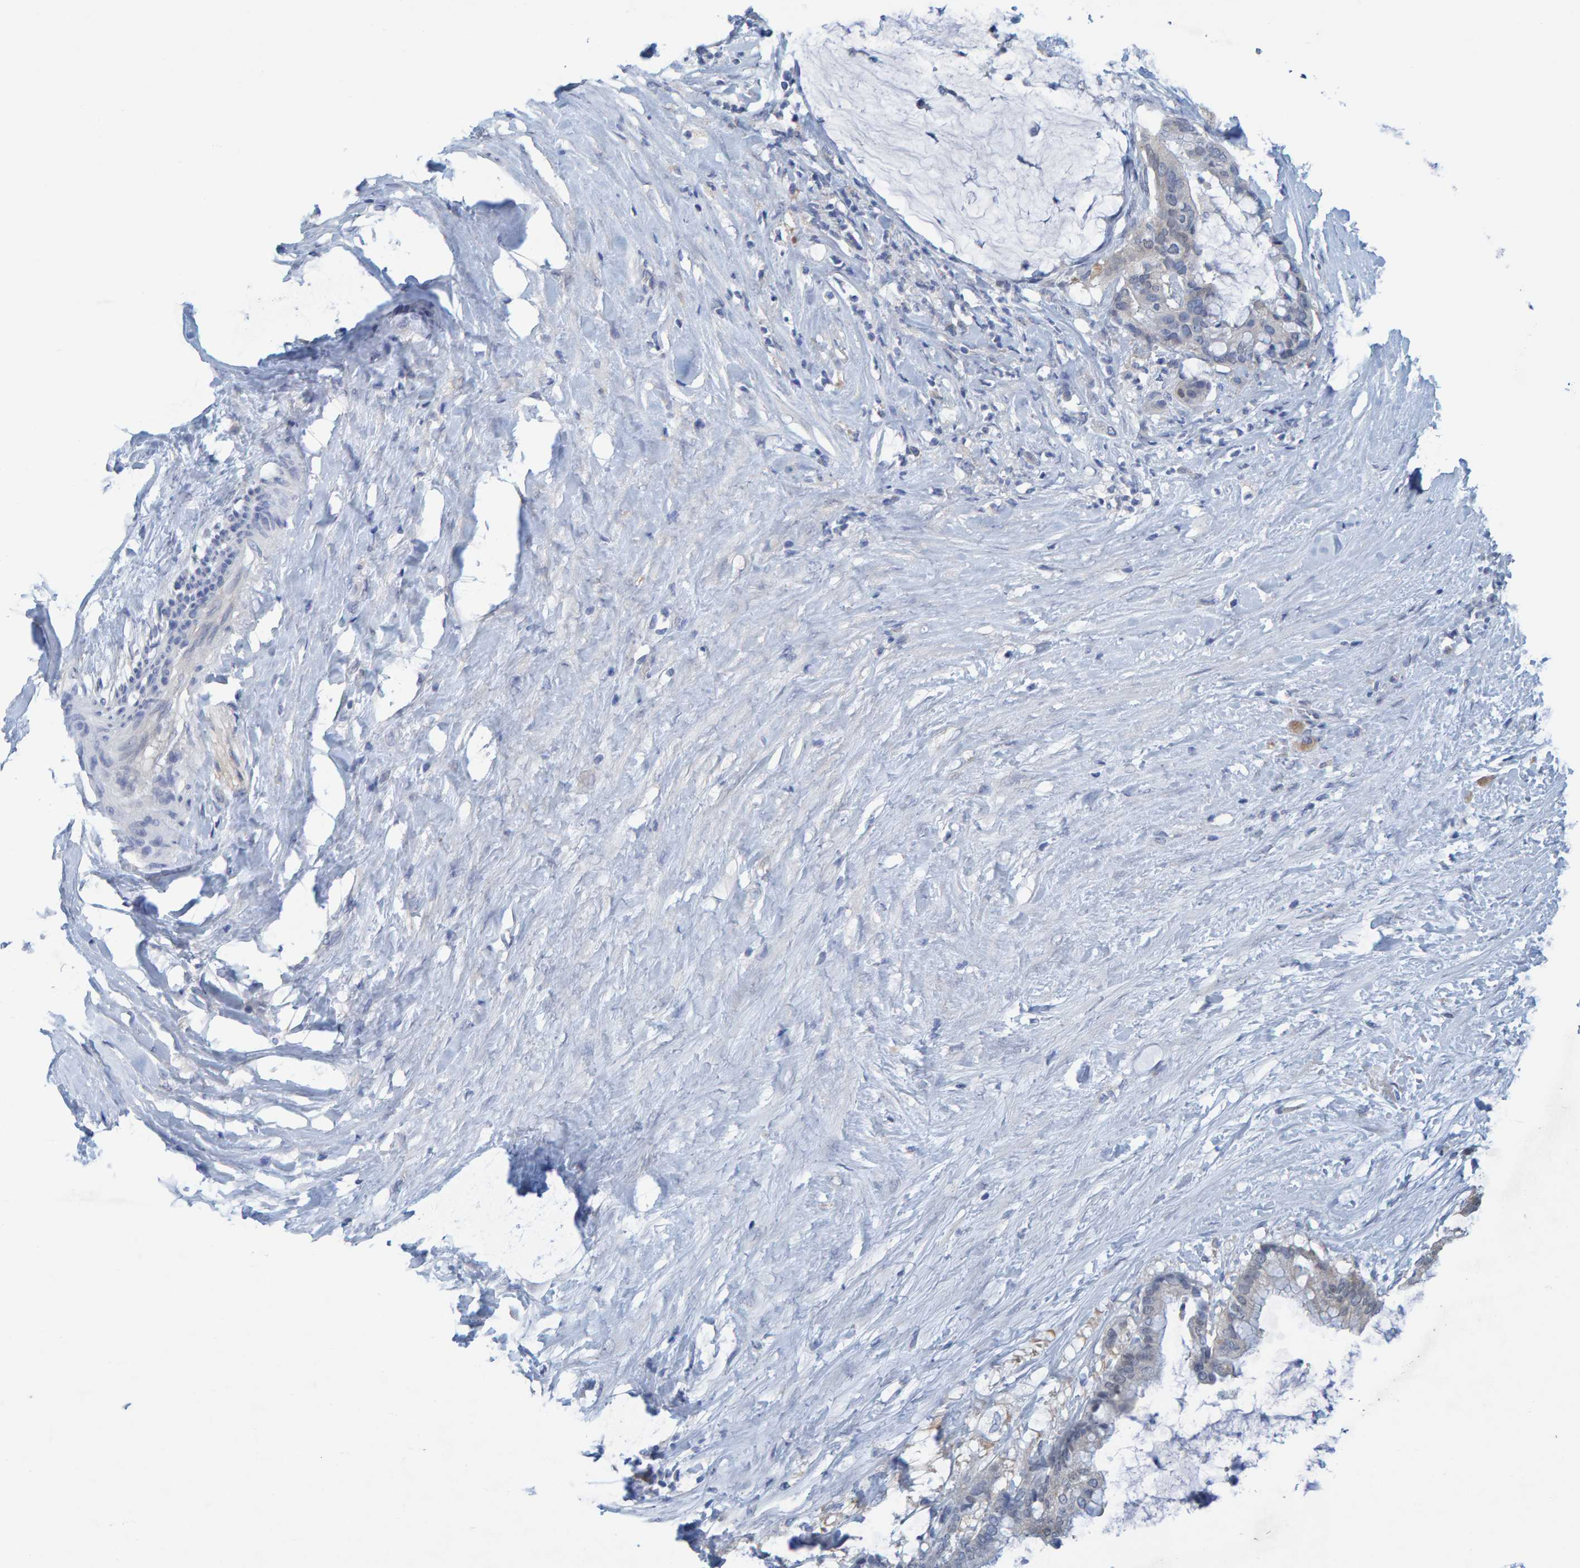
{"staining": {"intensity": "negative", "quantity": "none", "location": "none"}, "tissue": "pancreatic cancer", "cell_type": "Tumor cells", "image_type": "cancer", "snomed": [{"axis": "morphology", "description": "Adenocarcinoma, NOS"}, {"axis": "topography", "description": "Pancreas"}], "caption": "There is no significant positivity in tumor cells of adenocarcinoma (pancreatic).", "gene": "ALAD", "patient": {"sex": "male", "age": 41}}